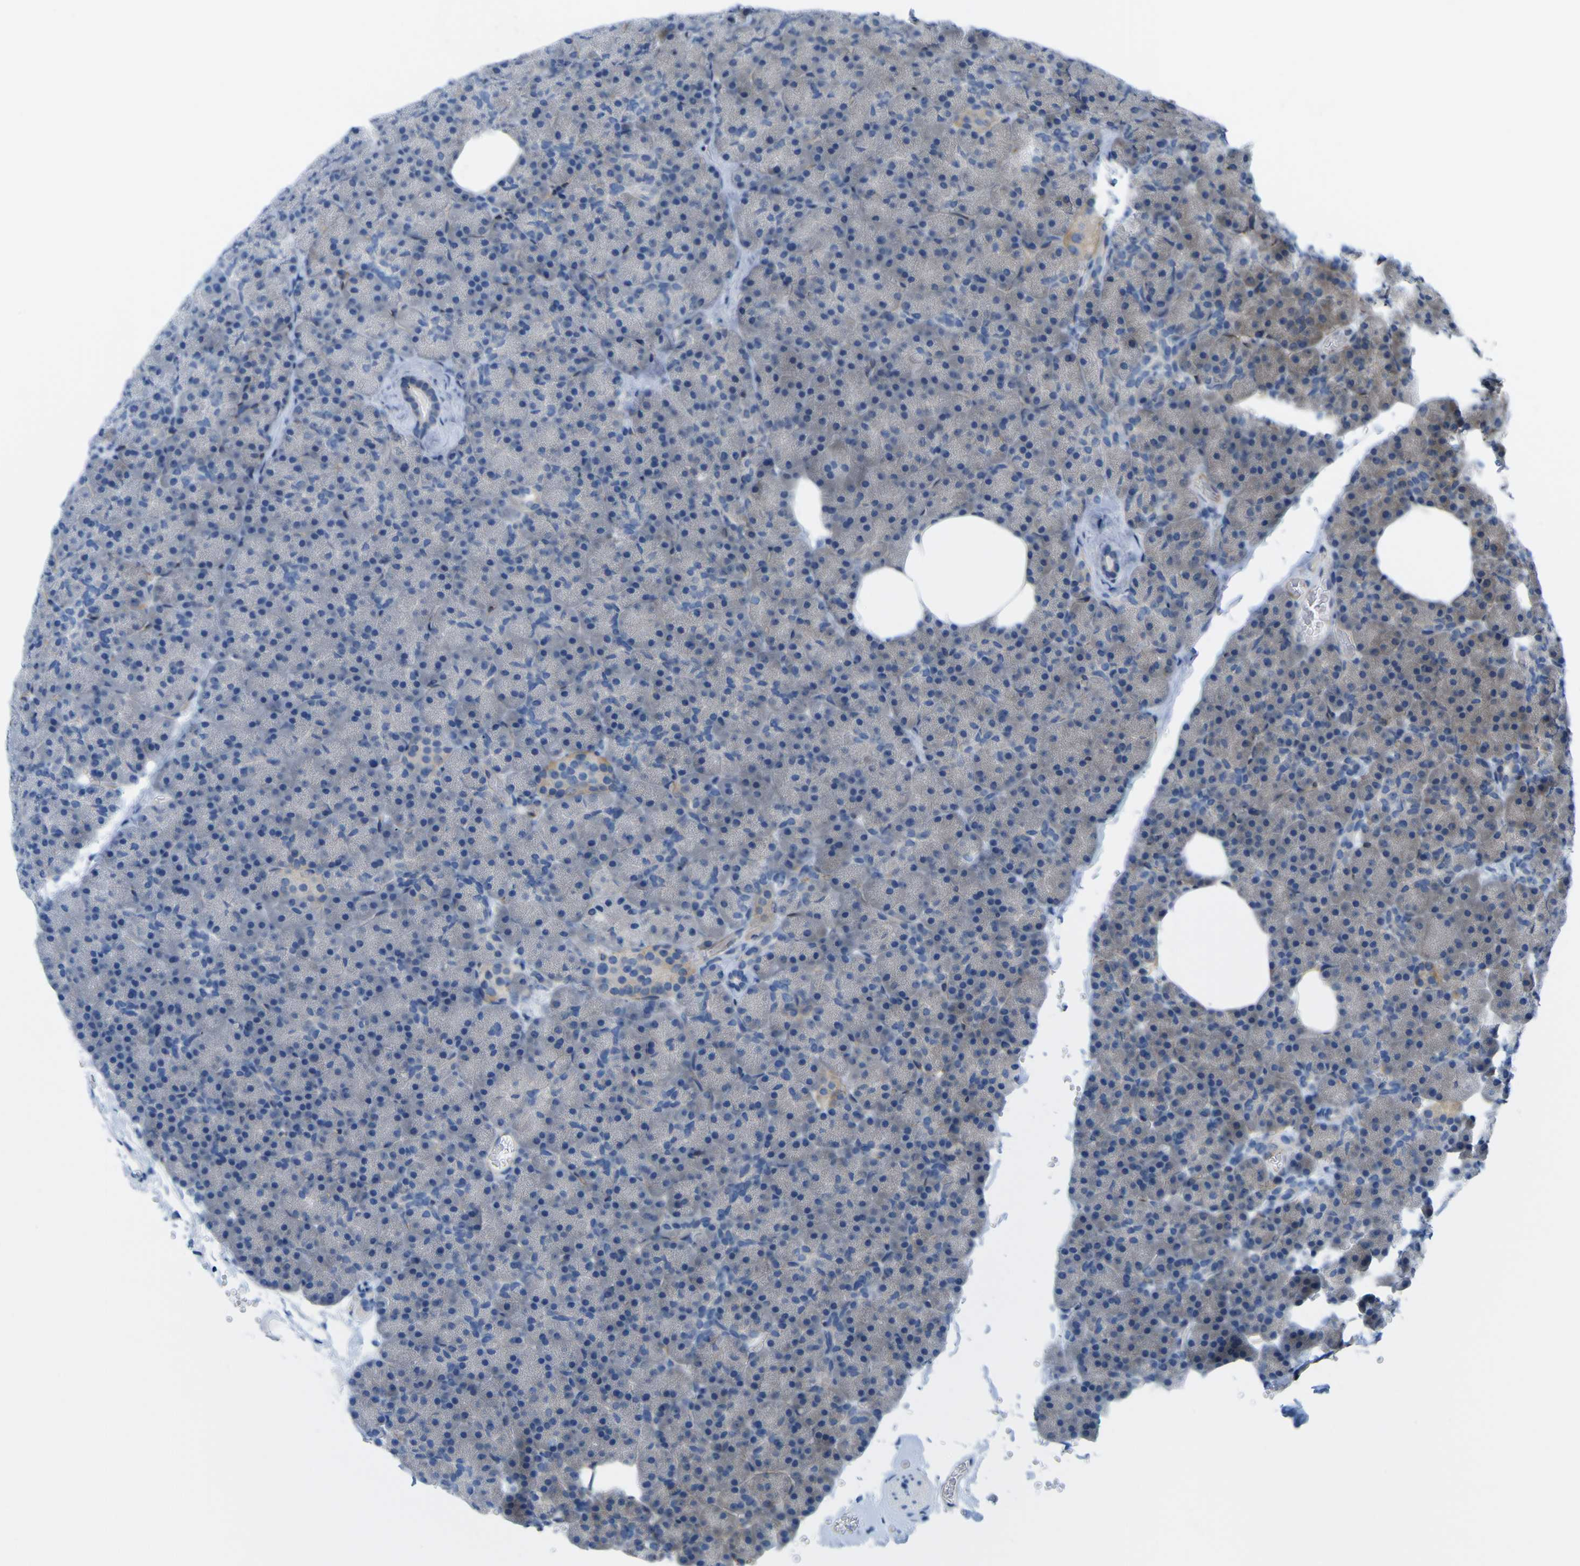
{"staining": {"intensity": "negative", "quantity": "none", "location": "none"}, "tissue": "pancreas", "cell_type": "Exocrine glandular cells", "image_type": "normal", "snomed": [{"axis": "morphology", "description": "Normal tissue, NOS"}, {"axis": "topography", "description": "Pancreas"}], "caption": "DAB immunohistochemical staining of unremarkable human pancreas shows no significant positivity in exocrine glandular cells. The staining was performed using DAB to visualize the protein expression in brown, while the nuclei were stained in blue with hematoxylin (Magnification: 20x).", "gene": "JPH1", "patient": {"sex": "female", "age": 35}}